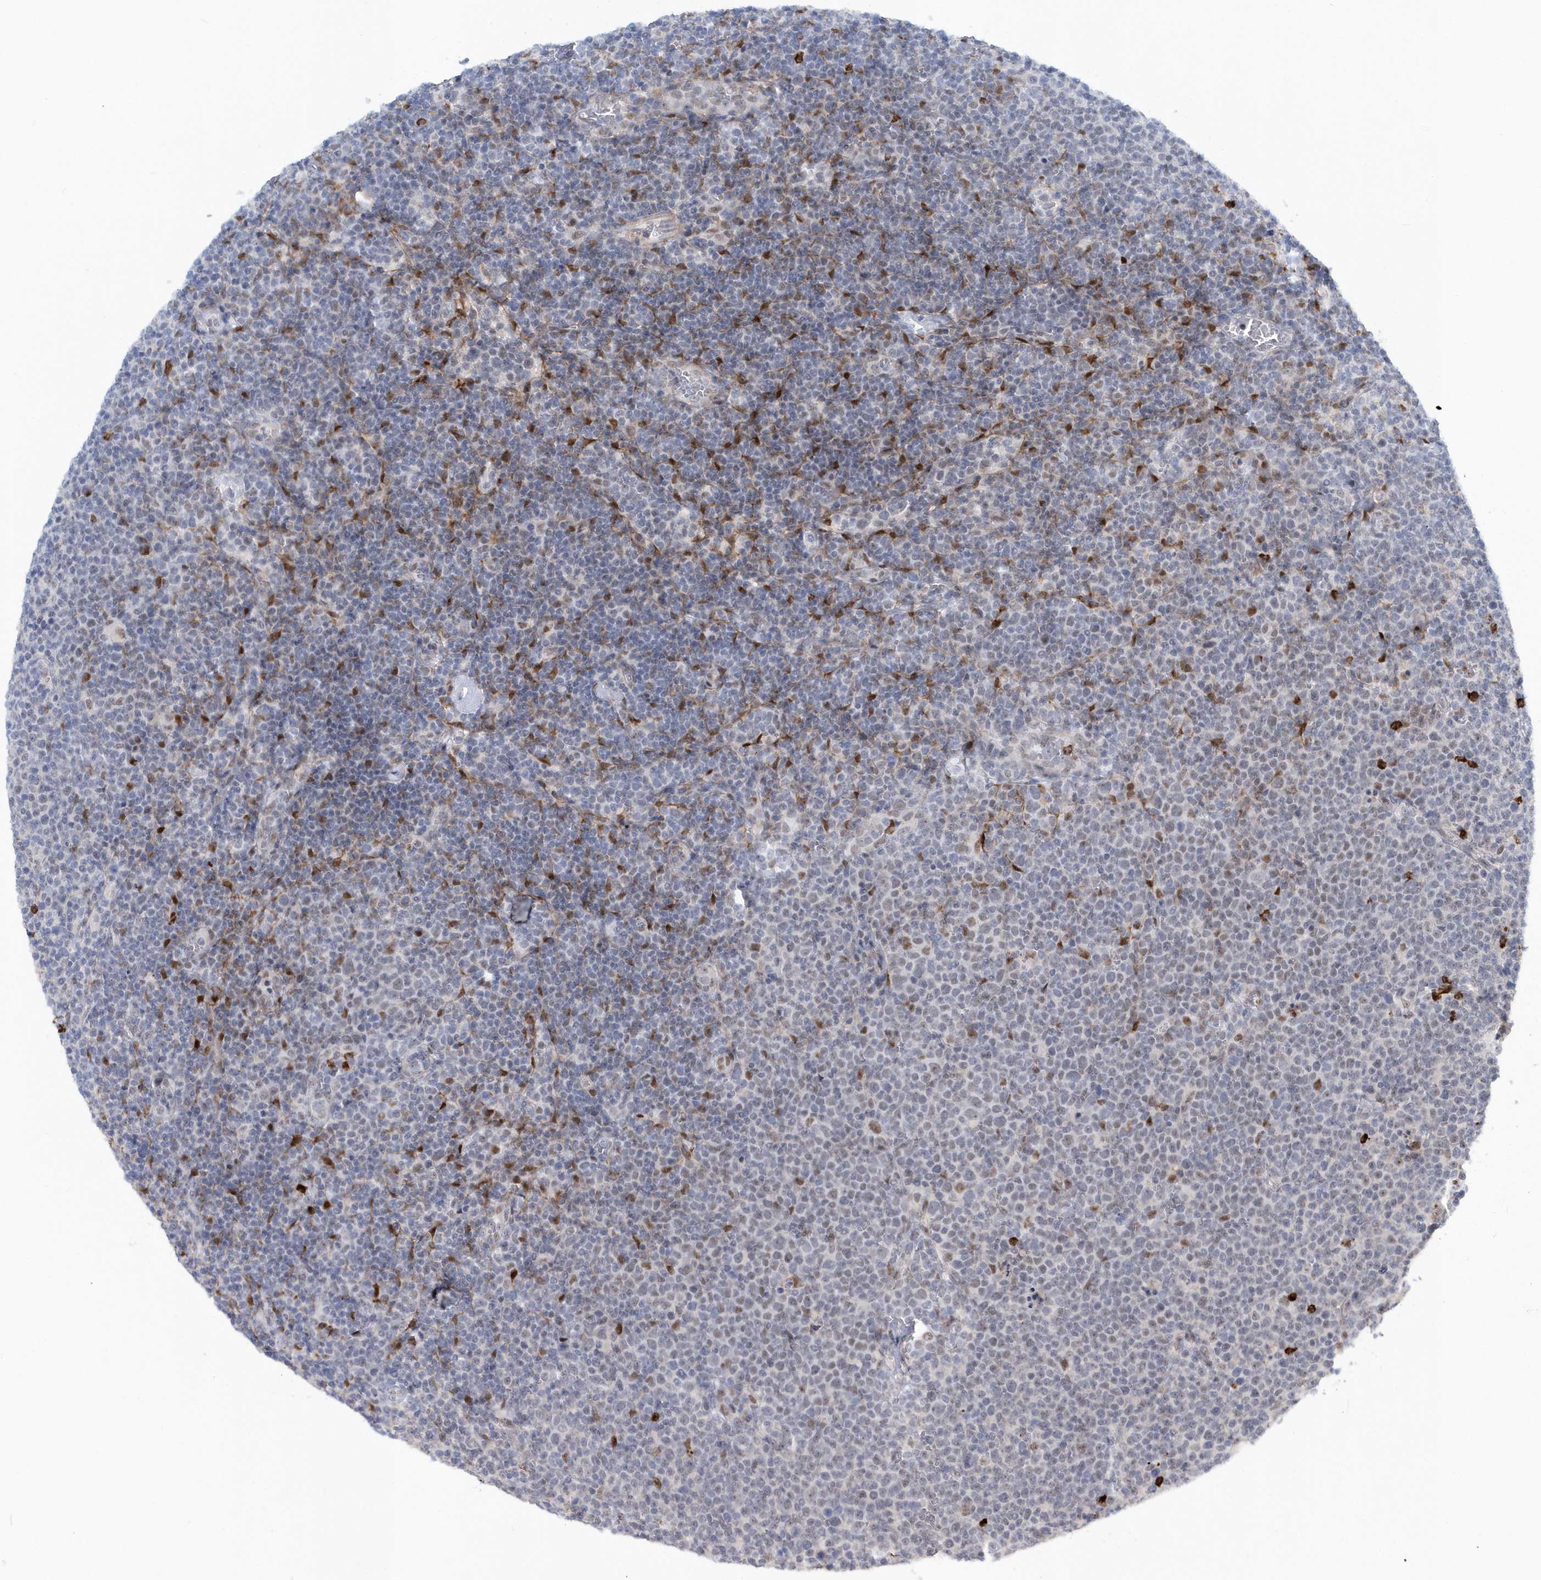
{"staining": {"intensity": "negative", "quantity": "none", "location": "none"}, "tissue": "lymphoma", "cell_type": "Tumor cells", "image_type": "cancer", "snomed": [{"axis": "morphology", "description": "Malignant lymphoma, non-Hodgkin's type, High grade"}, {"axis": "topography", "description": "Lymph node"}], "caption": "The photomicrograph shows no significant staining in tumor cells of lymphoma. Nuclei are stained in blue.", "gene": "ASCL4", "patient": {"sex": "male", "age": 61}}